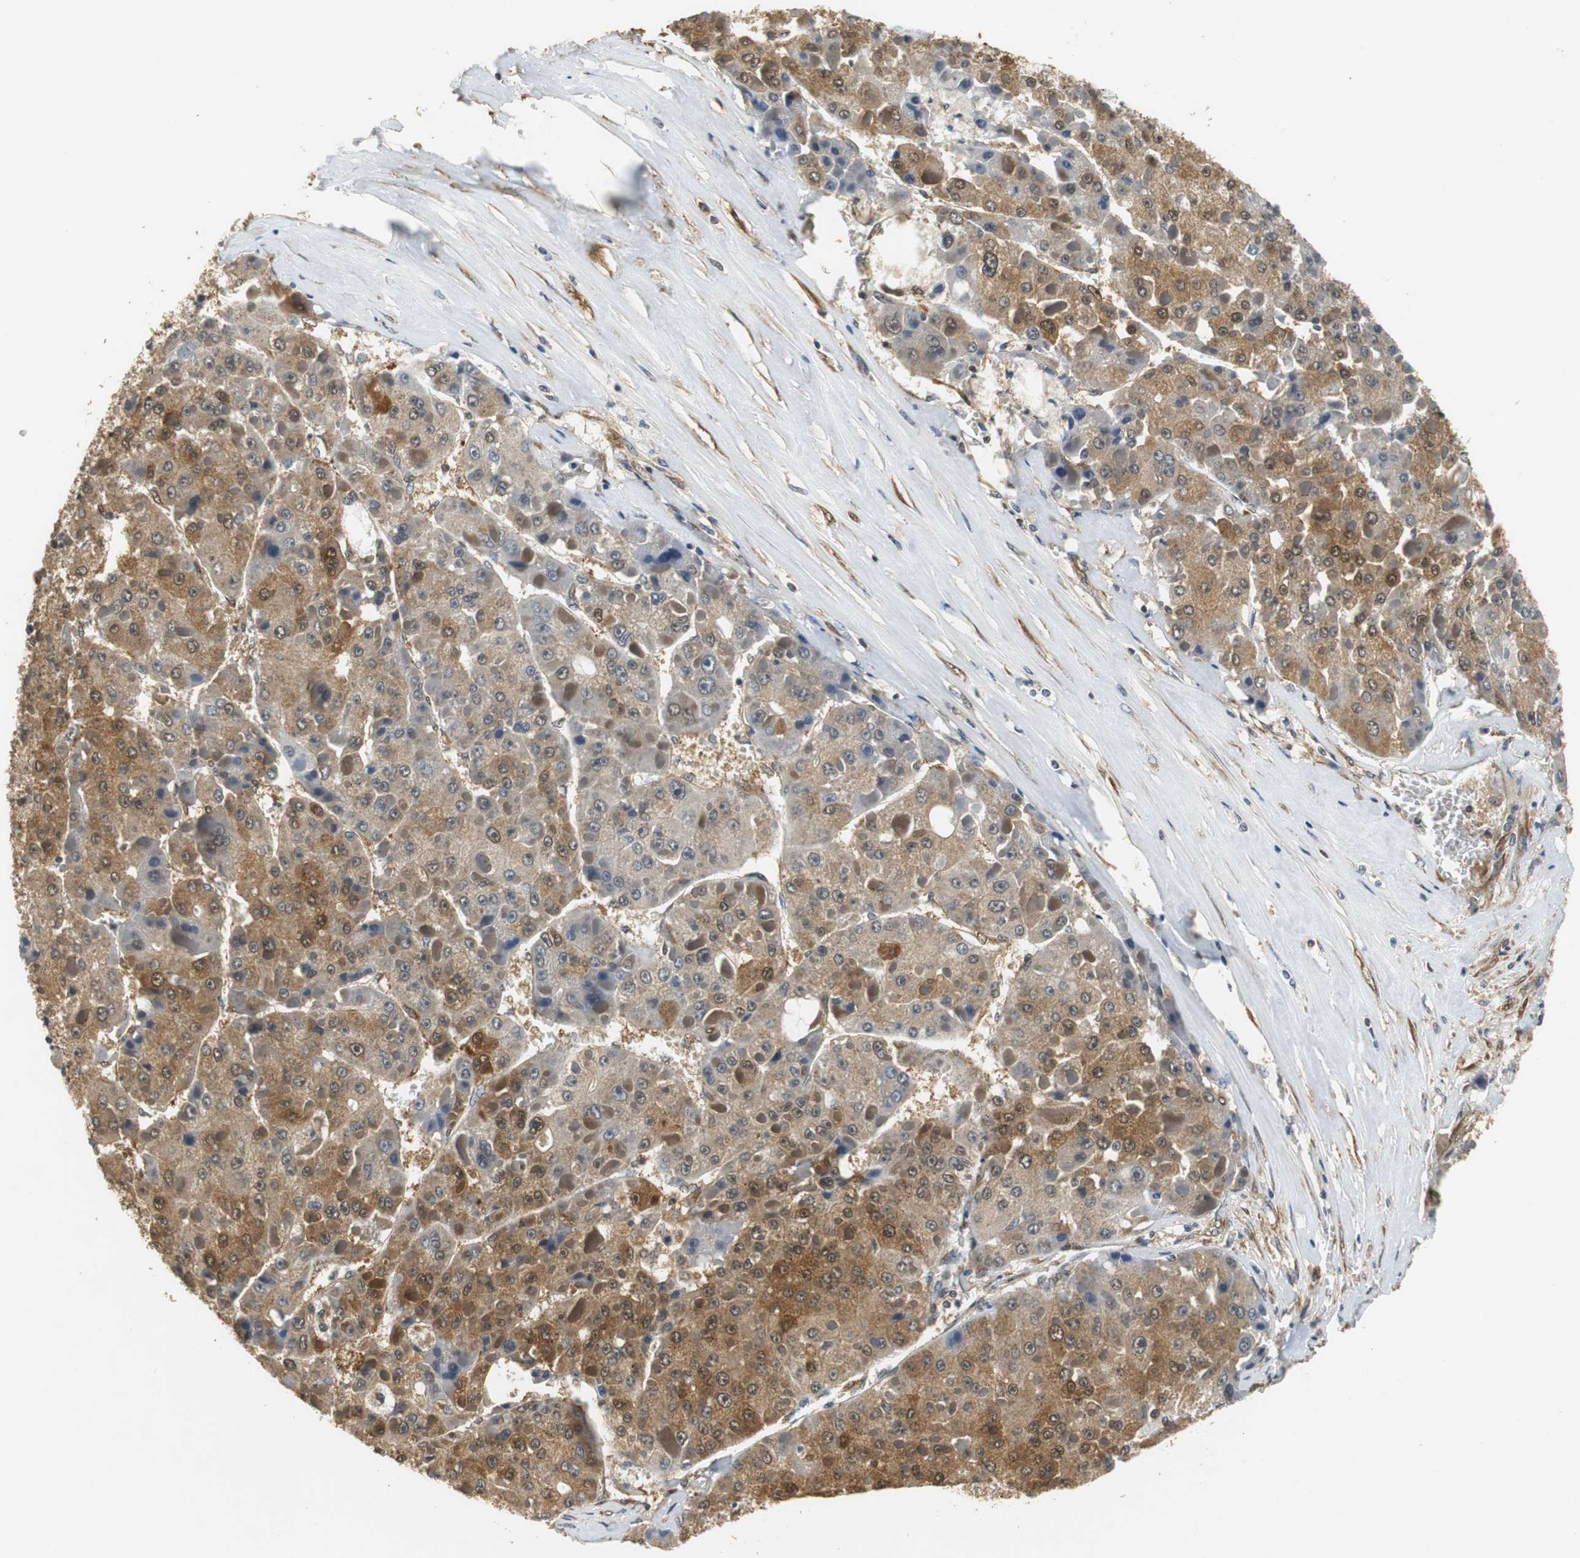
{"staining": {"intensity": "moderate", "quantity": ">75%", "location": "cytoplasmic/membranous,nuclear"}, "tissue": "liver cancer", "cell_type": "Tumor cells", "image_type": "cancer", "snomed": [{"axis": "morphology", "description": "Carcinoma, Hepatocellular, NOS"}, {"axis": "topography", "description": "Liver"}], "caption": "This is an image of immunohistochemistry (IHC) staining of liver hepatocellular carcinoma, which shows moderate staining in the cytoplasmic/membranous and nuclear of tumor cells.", "gene": "UBQLN2", "patient": {"sex": "female", "age": 73}}